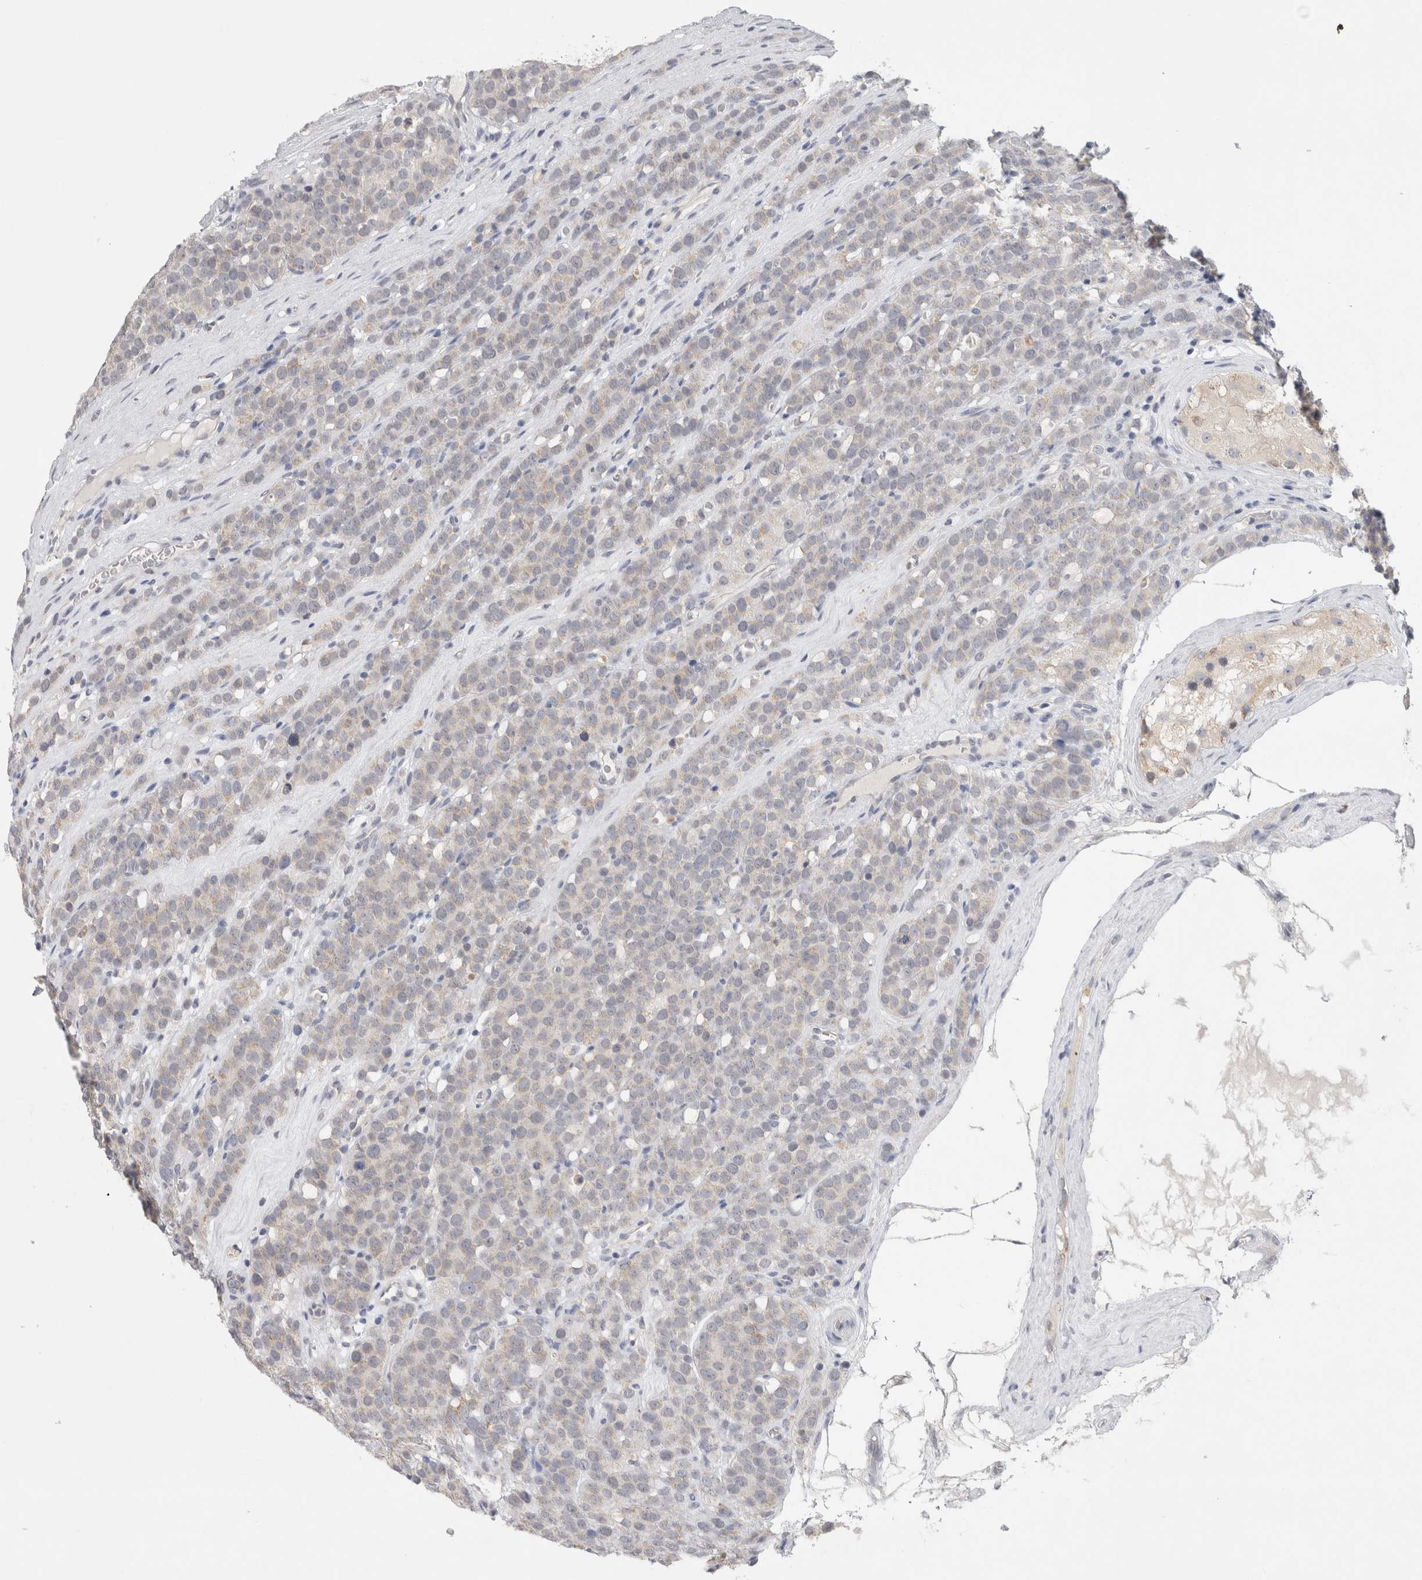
{"staining": {"intensity": "negative", "quantity": "none", "location": "none"}, "tissue": "testis cancer", "cell_type": "Tumor cells", "image_type": "cancer", "snomed": [{"axis": "morphology", "description": "Seminoma, NOS"}, {"axis": "topography", "description": "Testis"}], "caption": "An immunohistochemistry (IHC) photomicrograph of testis cancer (seminoma) is shown. There is no staining in tumor cells of testis cancer (seminoma).", "gene": "TONSL", "patient": {"sex": "male", "age": 71}}